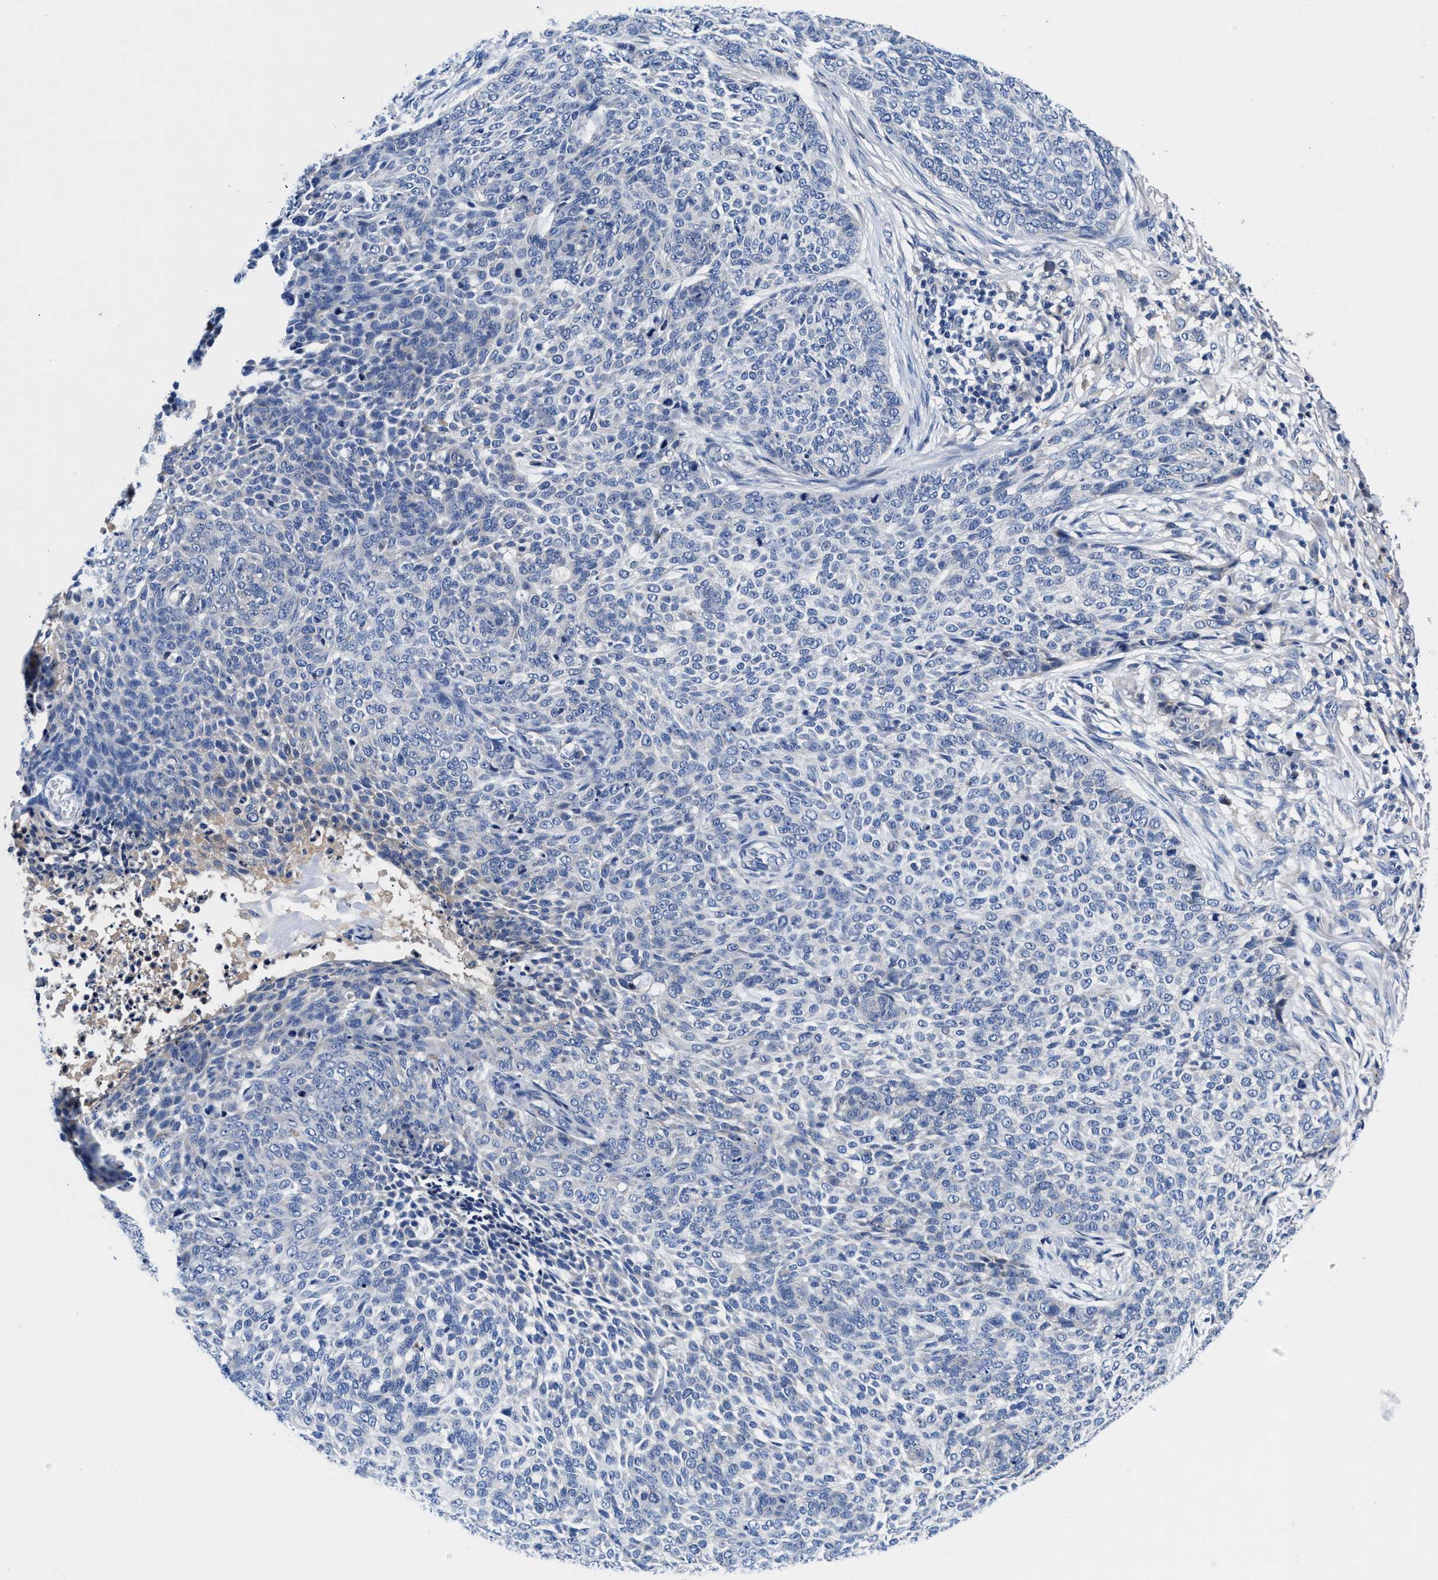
{"staining": {"intensity": "negative", "quantity": "none", "location": "none"}, "tissue": "skin cancer", "cell_type": "Tumor cells", "image_type": "cancer", "snomed": [{"axis": "morphology", "description": "Basal cell carcinoma"}, {"axis": "topography", "description": "Skin"}], "caption": "Tumor cells show no significant staining in basal cell carcinoma (skin). (Brightfield microscopy of DAB (3,3'-diaminobenzidine) immunohistochemistry at high magnification).", "gene": "DHRS13", "patient": {"sex": "female", "age": 64}}